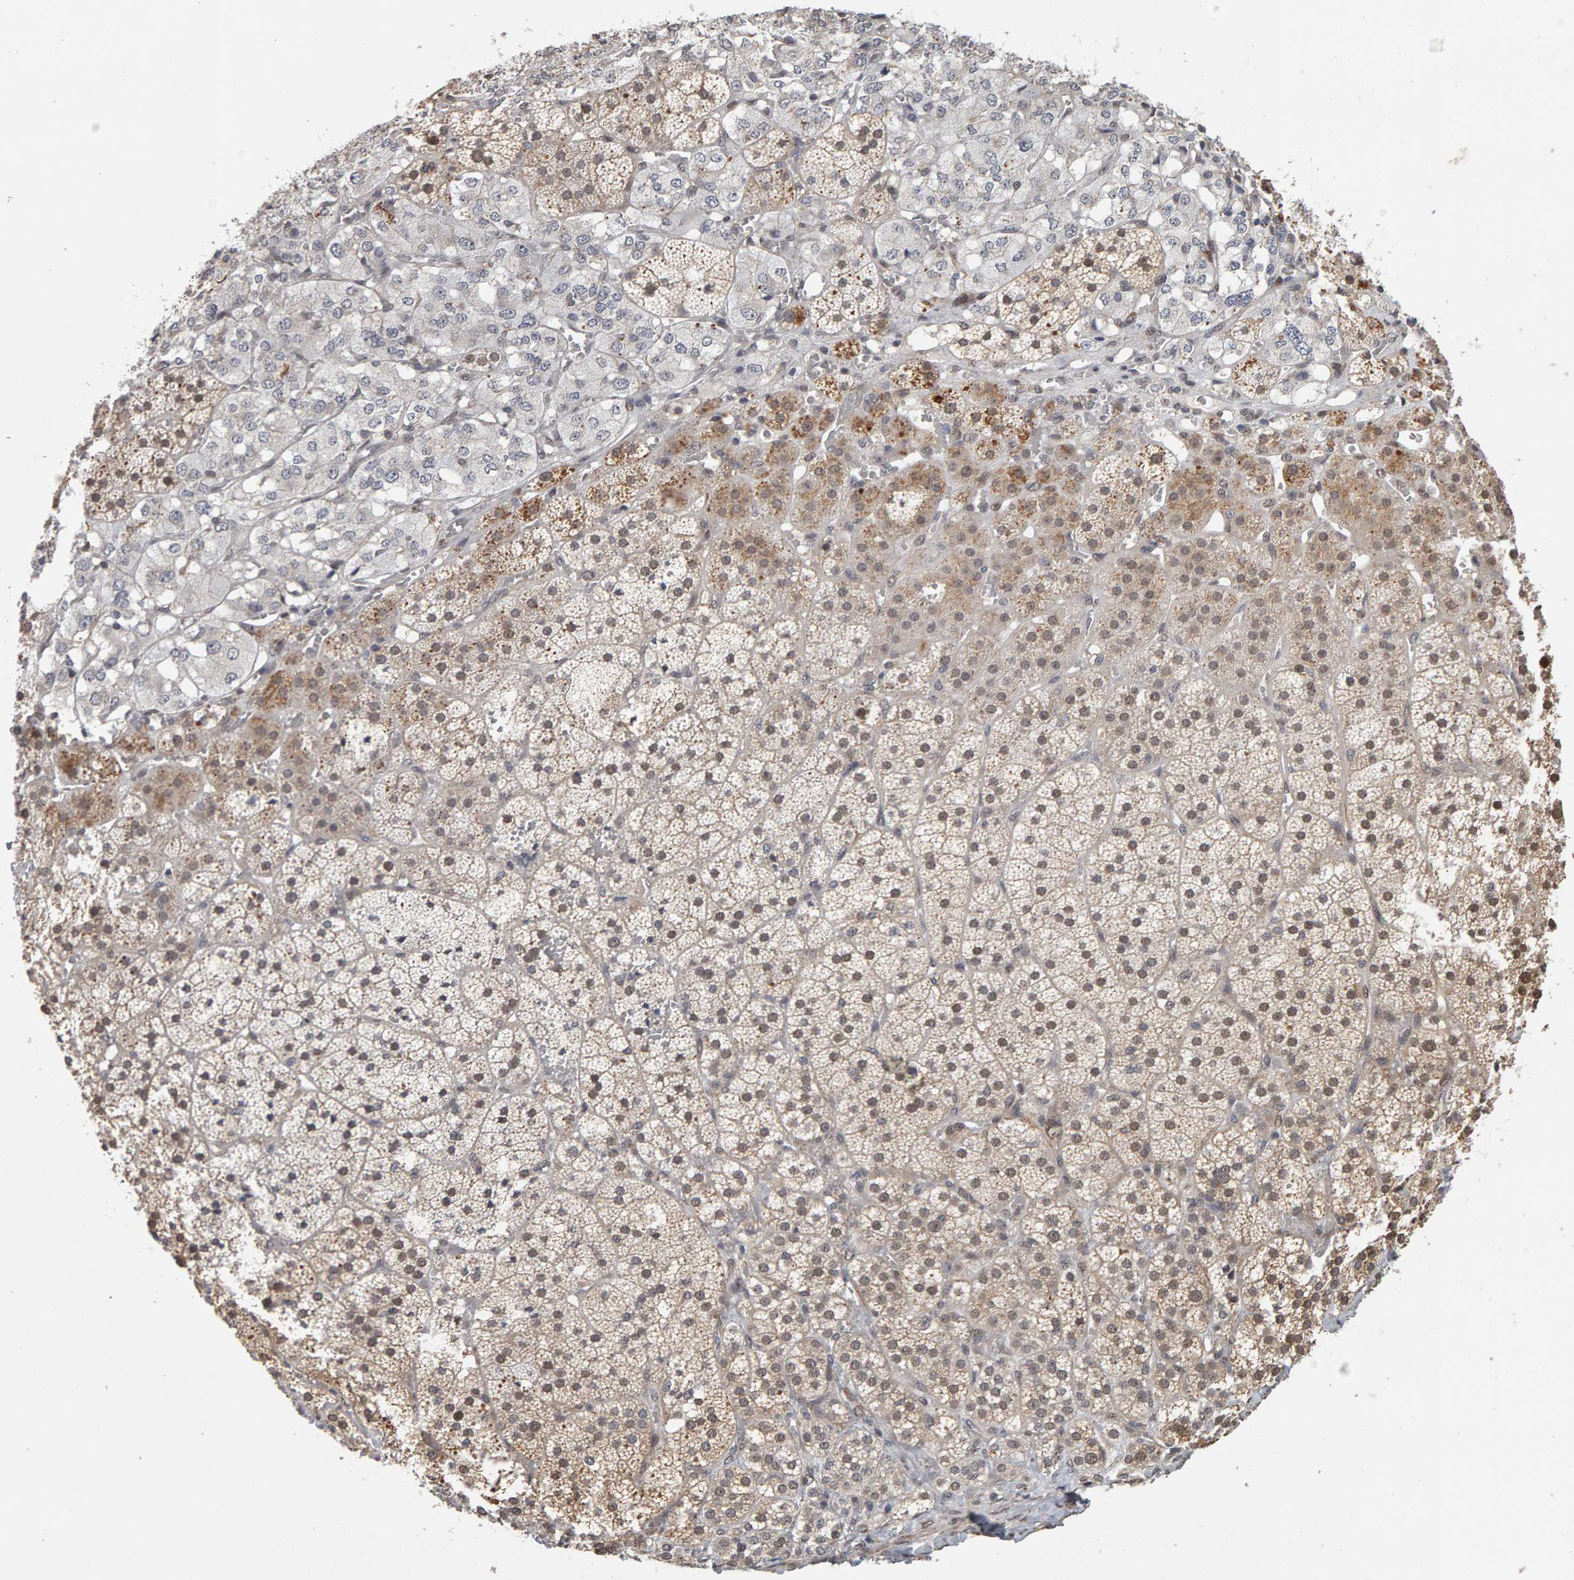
{"staining": {"intensity": "moderate", "quantity": "25%-75%", "location": "cytoplasmic/membranous,nuclear"}, "tissue": "adrenal gland", "cell_type": "Glandular cells", "image_type": "normal", "snomed": [{"axis": "morphology", "description": "Normal tissue, NOS"}, {"axis": "topography", "description": "Adrenal gland"}], "caption": "A brown stain shows moderate cytoplasmic/membranous,nuclear positivity of a protein in glandular cells of benign human adrenal gland.", "gene": "TEFM", "patient": {"sex": "female", "age": 44}}